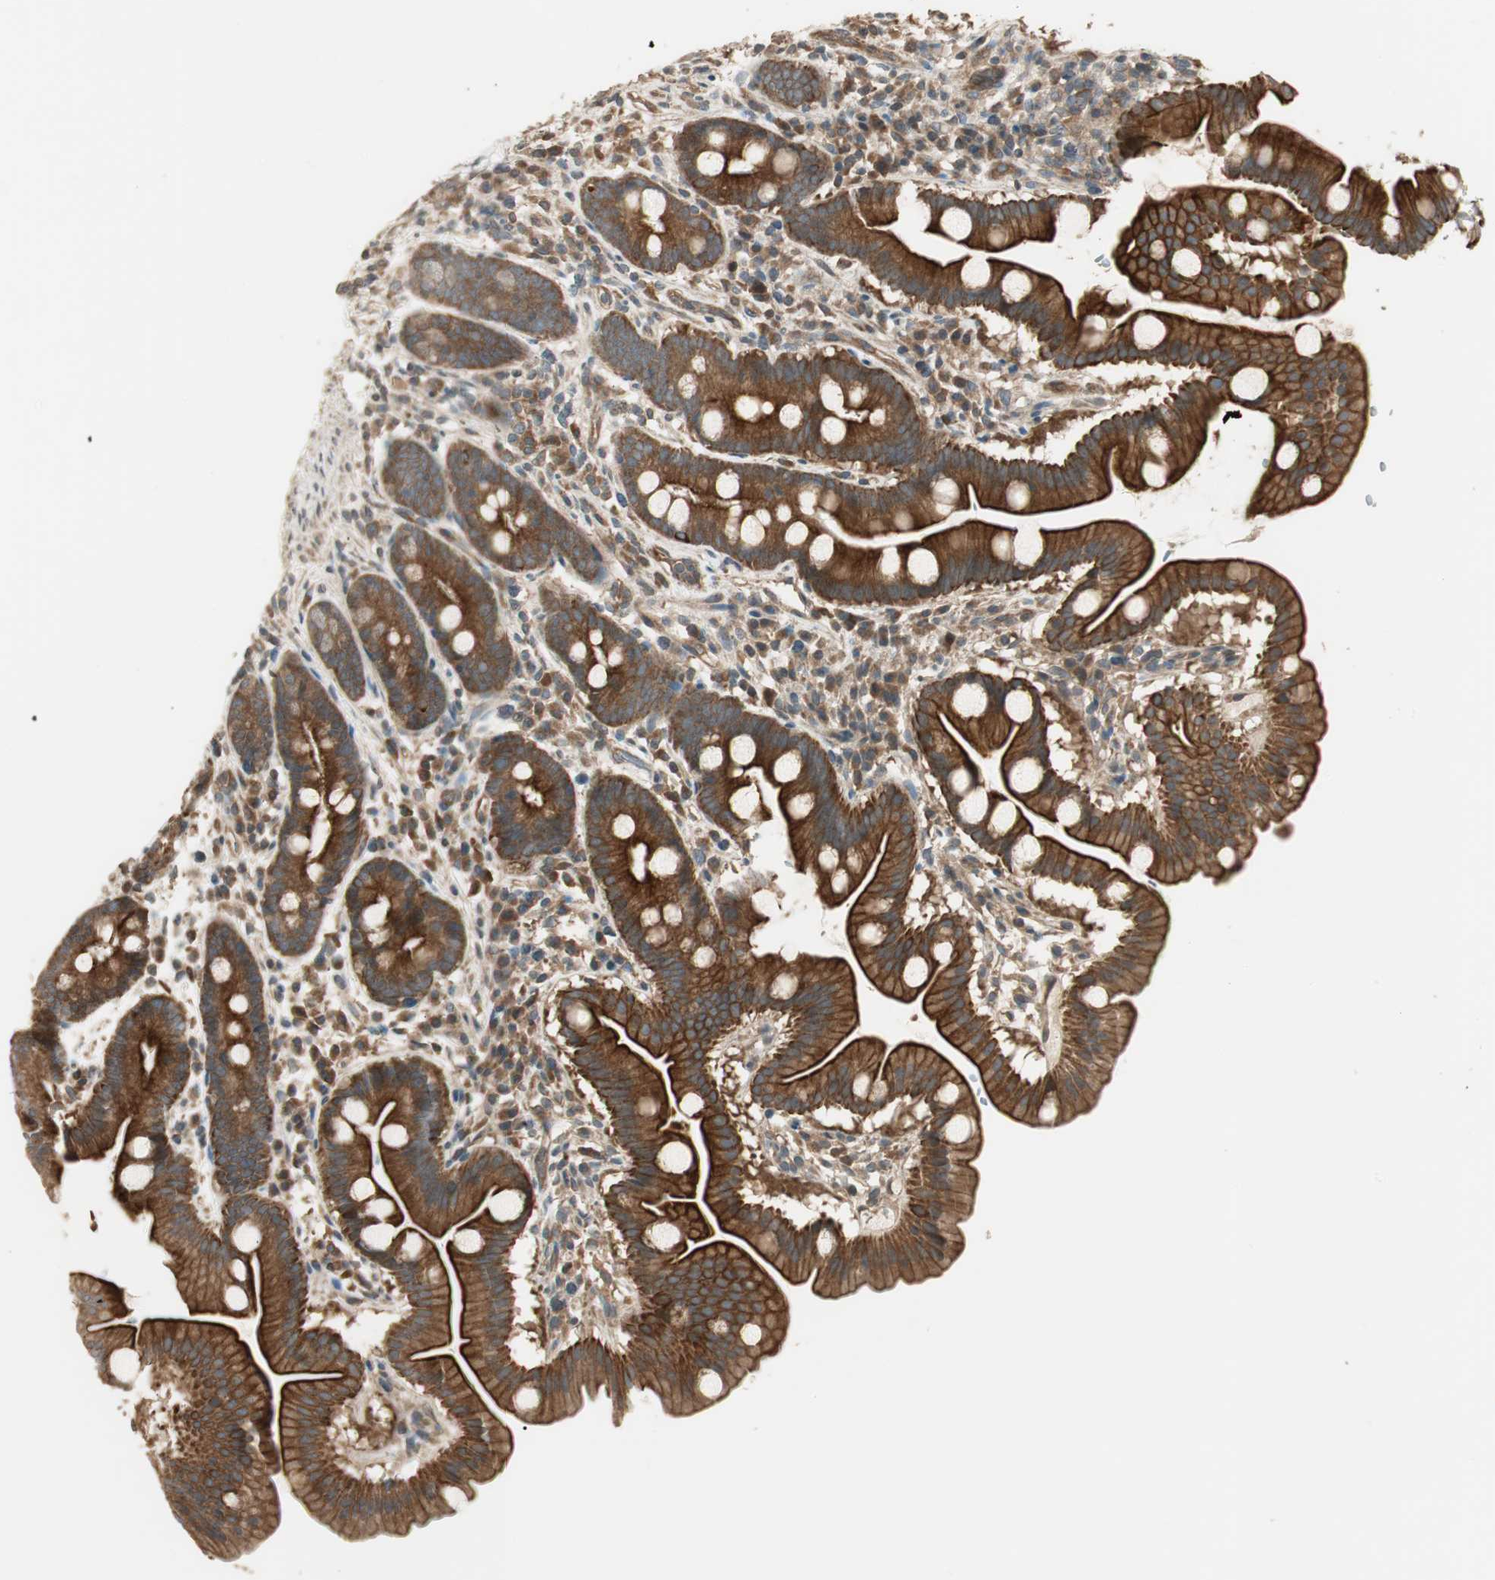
{"staining": {"intensity": "strong", "quantity": ">75%", "location": "cytoplasmic/membranous"}, "tissue": "duodenum", "cell_type": "Glandular cells", "image_type": "normal", "snomed": [{"axis": "morphology", "description": "Normal tissue, NOS"}, {"axis": "topography", "description": "Duodenum"}], "caption": "This micrograph shows immunohistochemistry (IHC) staining of benign duodenum, with high strong cytoplasmic/membranous staining in about >75% of glandular cells.", "gene": "PFDN5", "patient": {"sex": "male", "age": 50}}